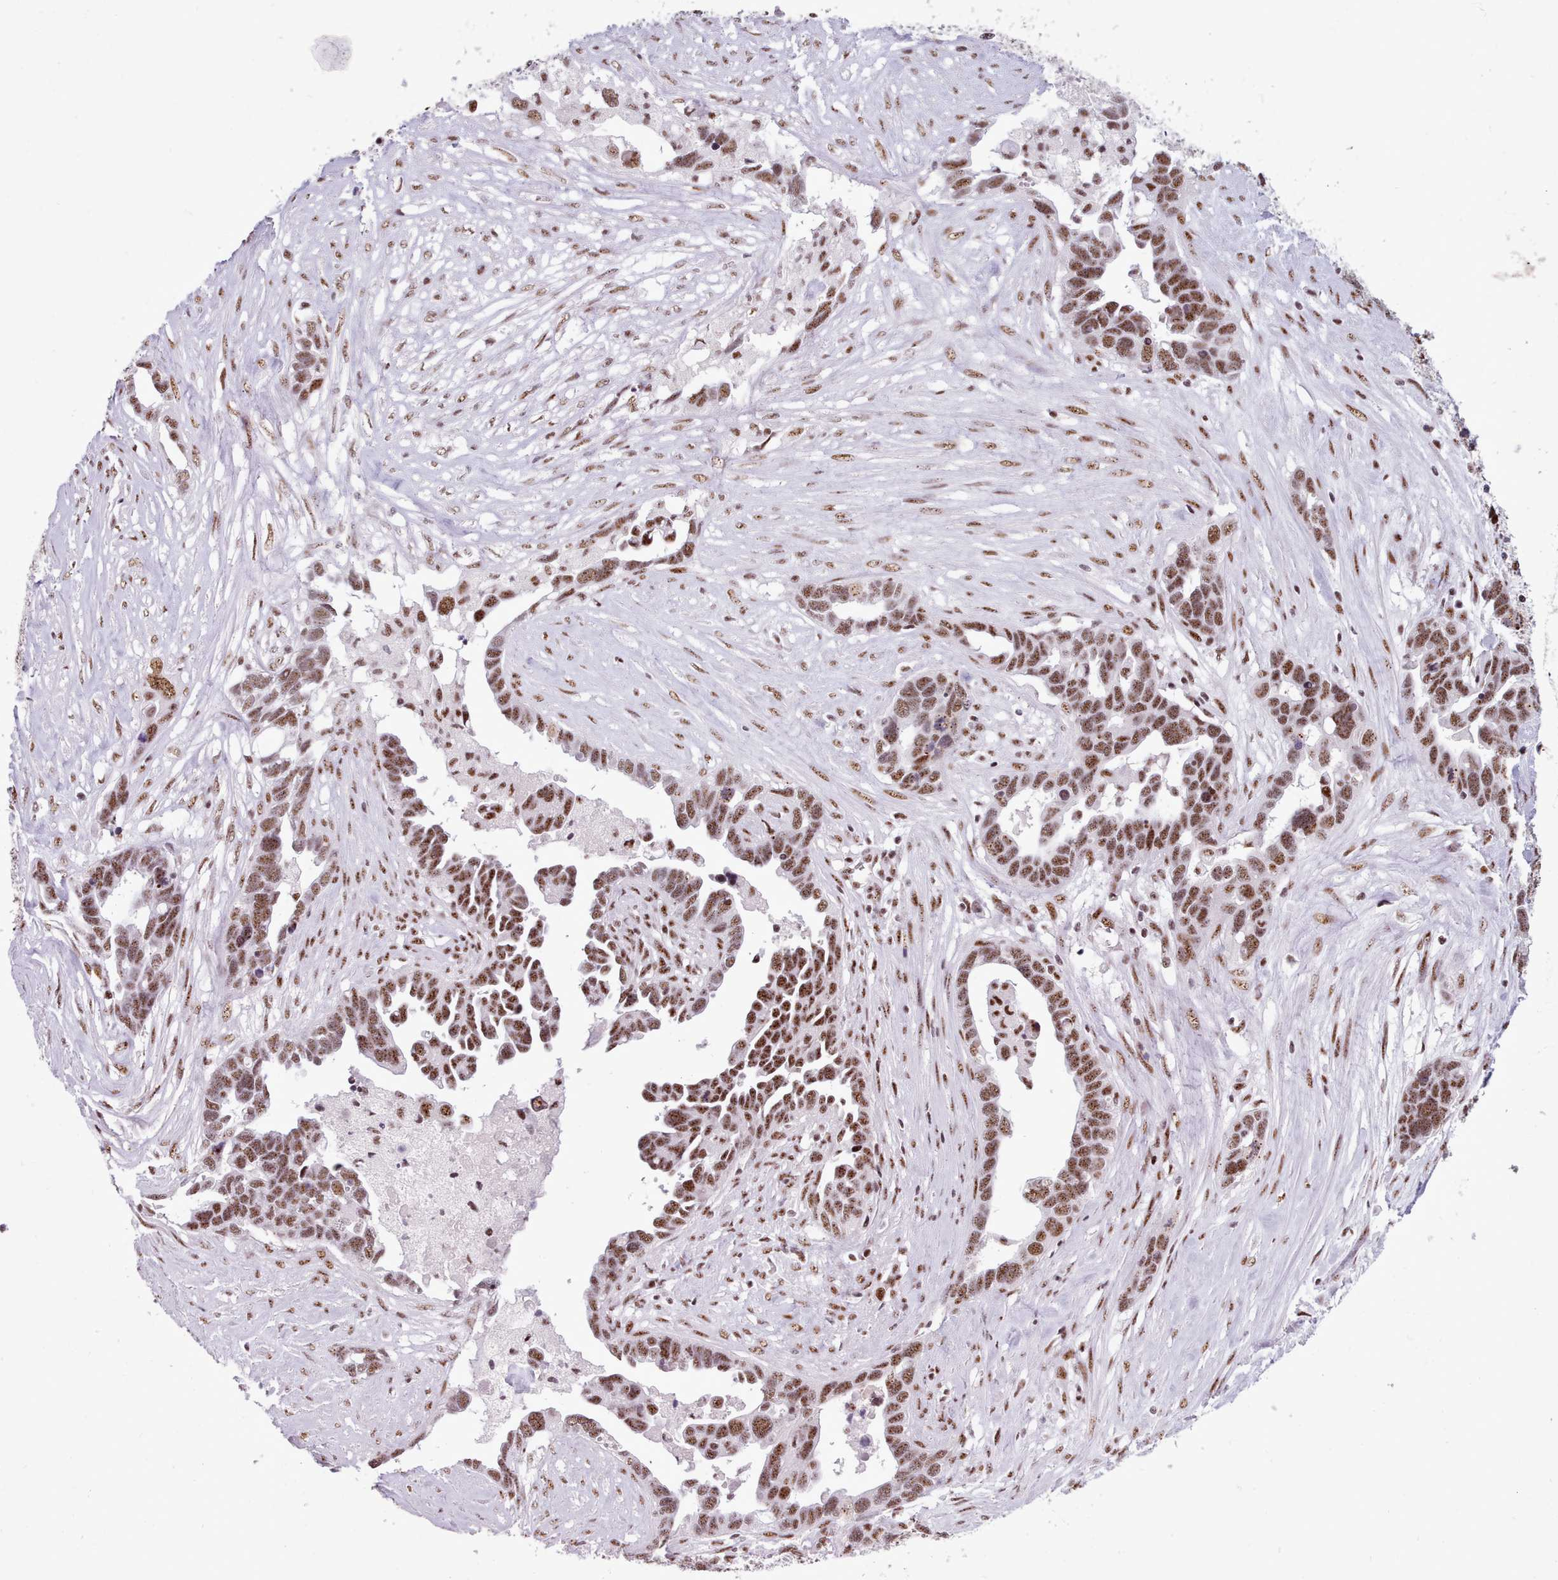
{"staining": {"intensity": "moderate", "quantity": ">75%", "location": "nuclear"}, "tissue": "ovarian cancer", "cell_type": "Tumor cells", "image_type": "cancer", "snomed": [{"axis": "morphology", "description": "Cystadenocarcinoma, serous, NOS"}, {"axis": "topography", "description": "Ovary"}], "caption": "An image showing moderate nuclear expression in about >75% of tumor cells in ovarian cancer (serous cystadenocarcinoma), as visualized by brown immunohistochemical staining.", "gene": "TMEM35B", "patient": {"sex": "female", "age": 54}}